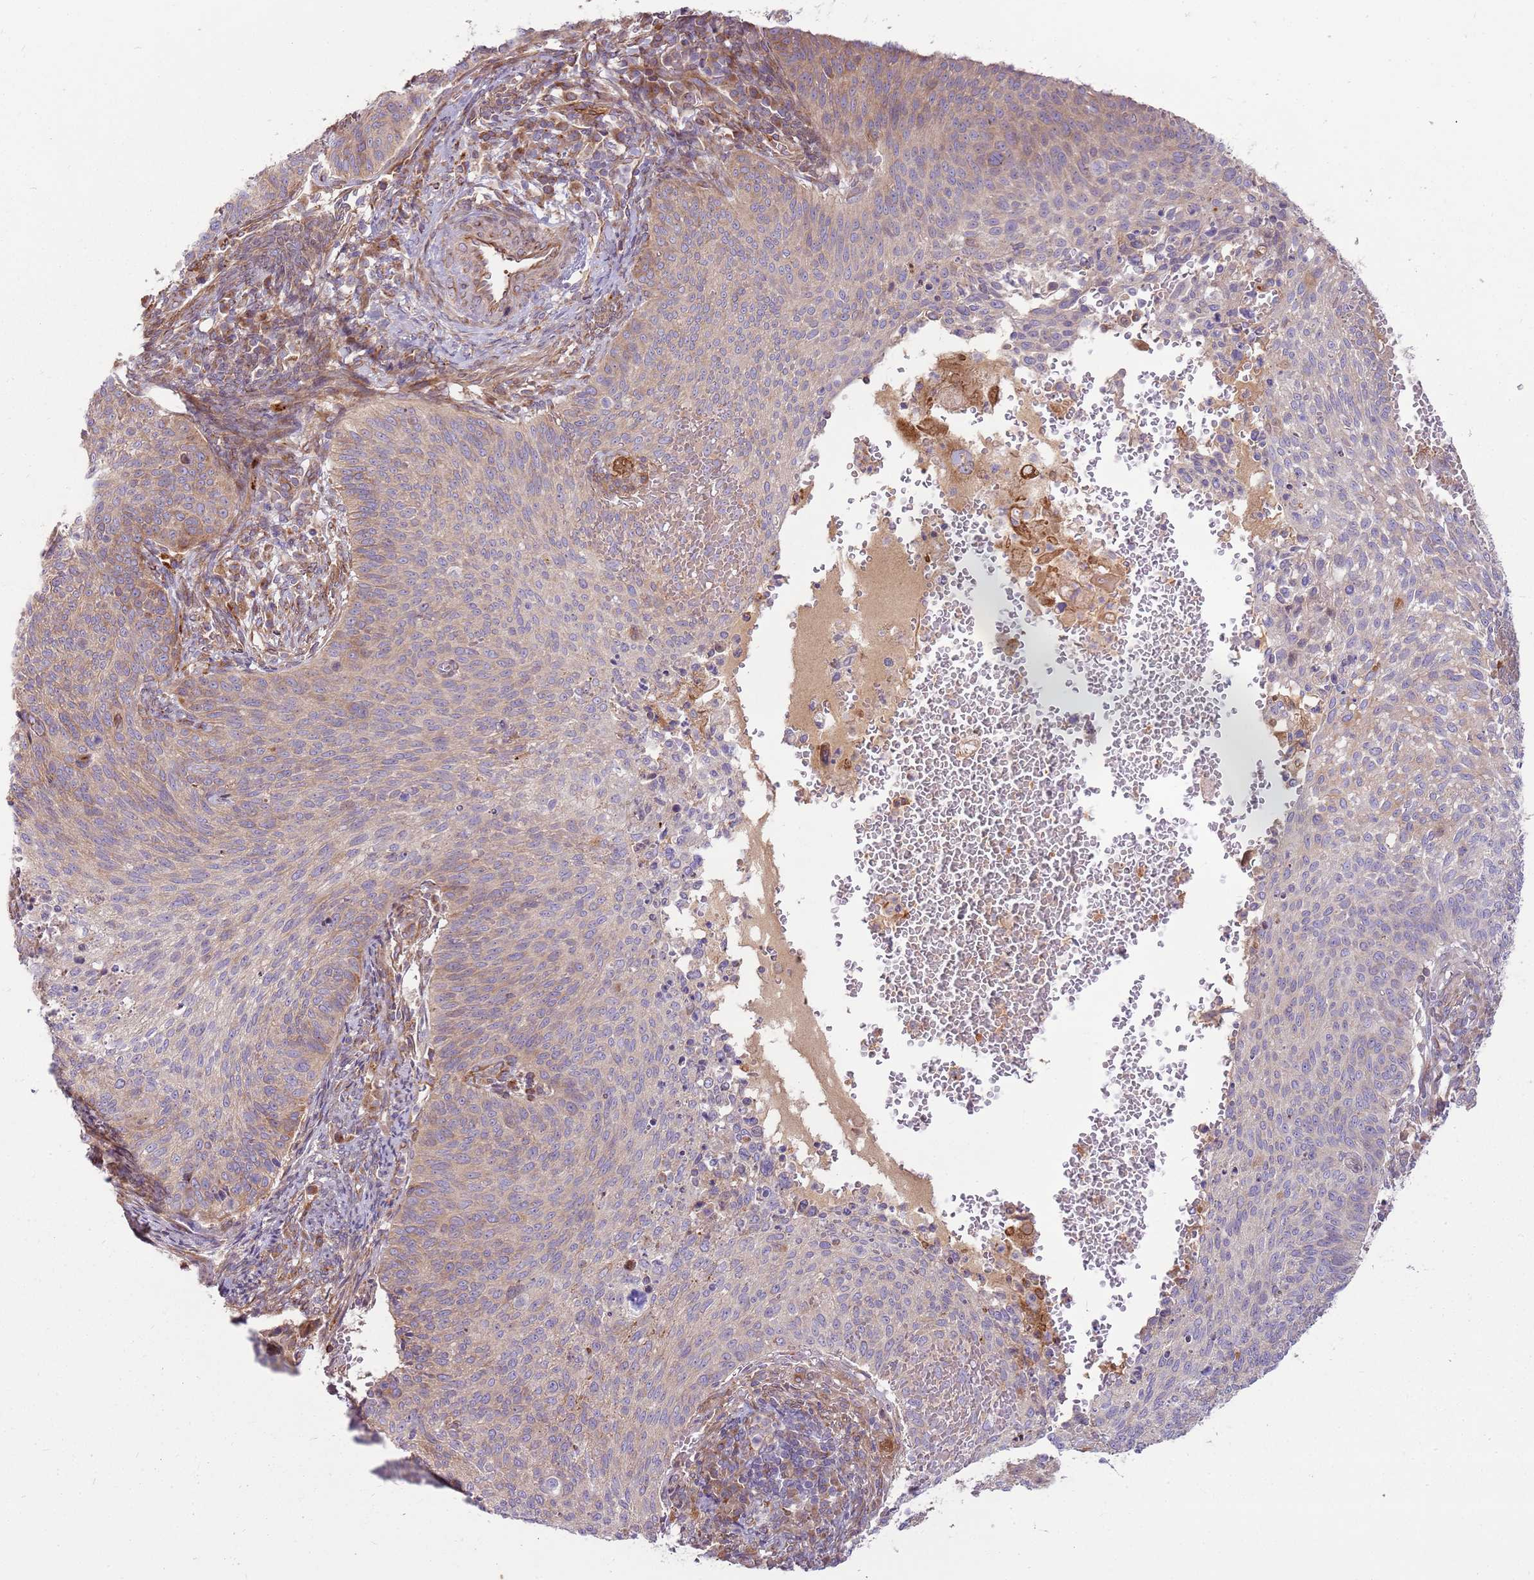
{"staining": {"intensity": "weak", "quantity": "25%-75%", "location": "cytoplasmic/membranous"}, "tissue": "cervical cancer", "cell_type": "Tumor cells", "image_type": "cancer", "snomed": [{"axis": "morphology", "description": "Squamous cell carcinoma, NOS"}, {"axis": "topography", "description": "Cervix"}], "caption": "A high-resolution histopathology image shows immunohistochemistry (IHC) staining of cervical squamous cell carcinoma, which demonstrates weak cytoplasmic/membranous expression in approximately 25%-75% of tumor cells.", "gene": "EMC1", "patient": {"sex": "female", "age": 70}}